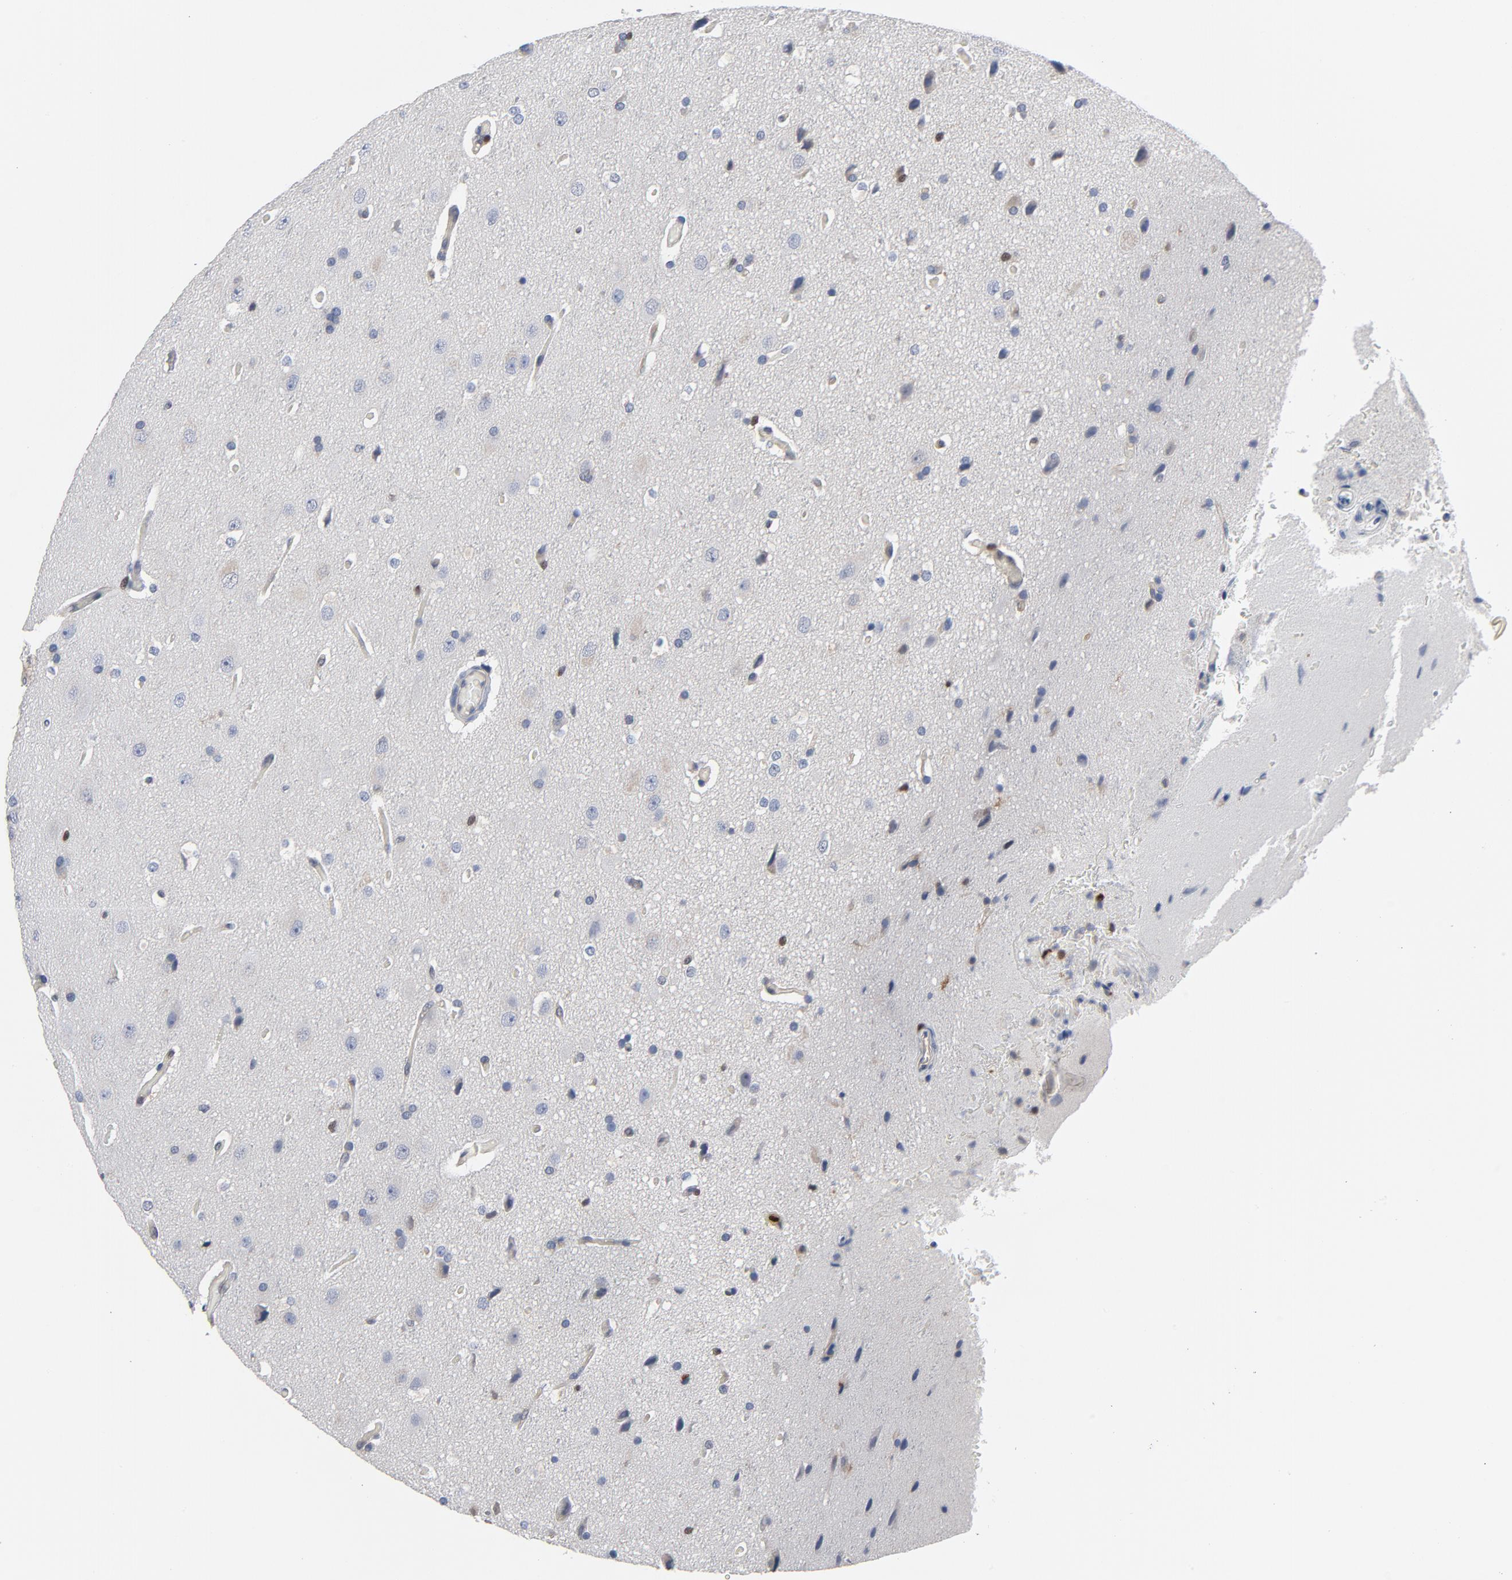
{"staining": {"intensity": "negative", "quantity": "none", "location": "none"}, "tissue": "glioma", "cell_type": "Tumor cells", "image_type": "cancer", "snomed": [{"axis": "morphology", "description": "Glioma, malignant, Low grade"}, {"axis": "topography", "description": "Cerebral cortex"}], "caption": "Tumor cells show no significant staining in glioma.", "gene": "NFKB1", "patient": {"sex": "female", "age": 47}}